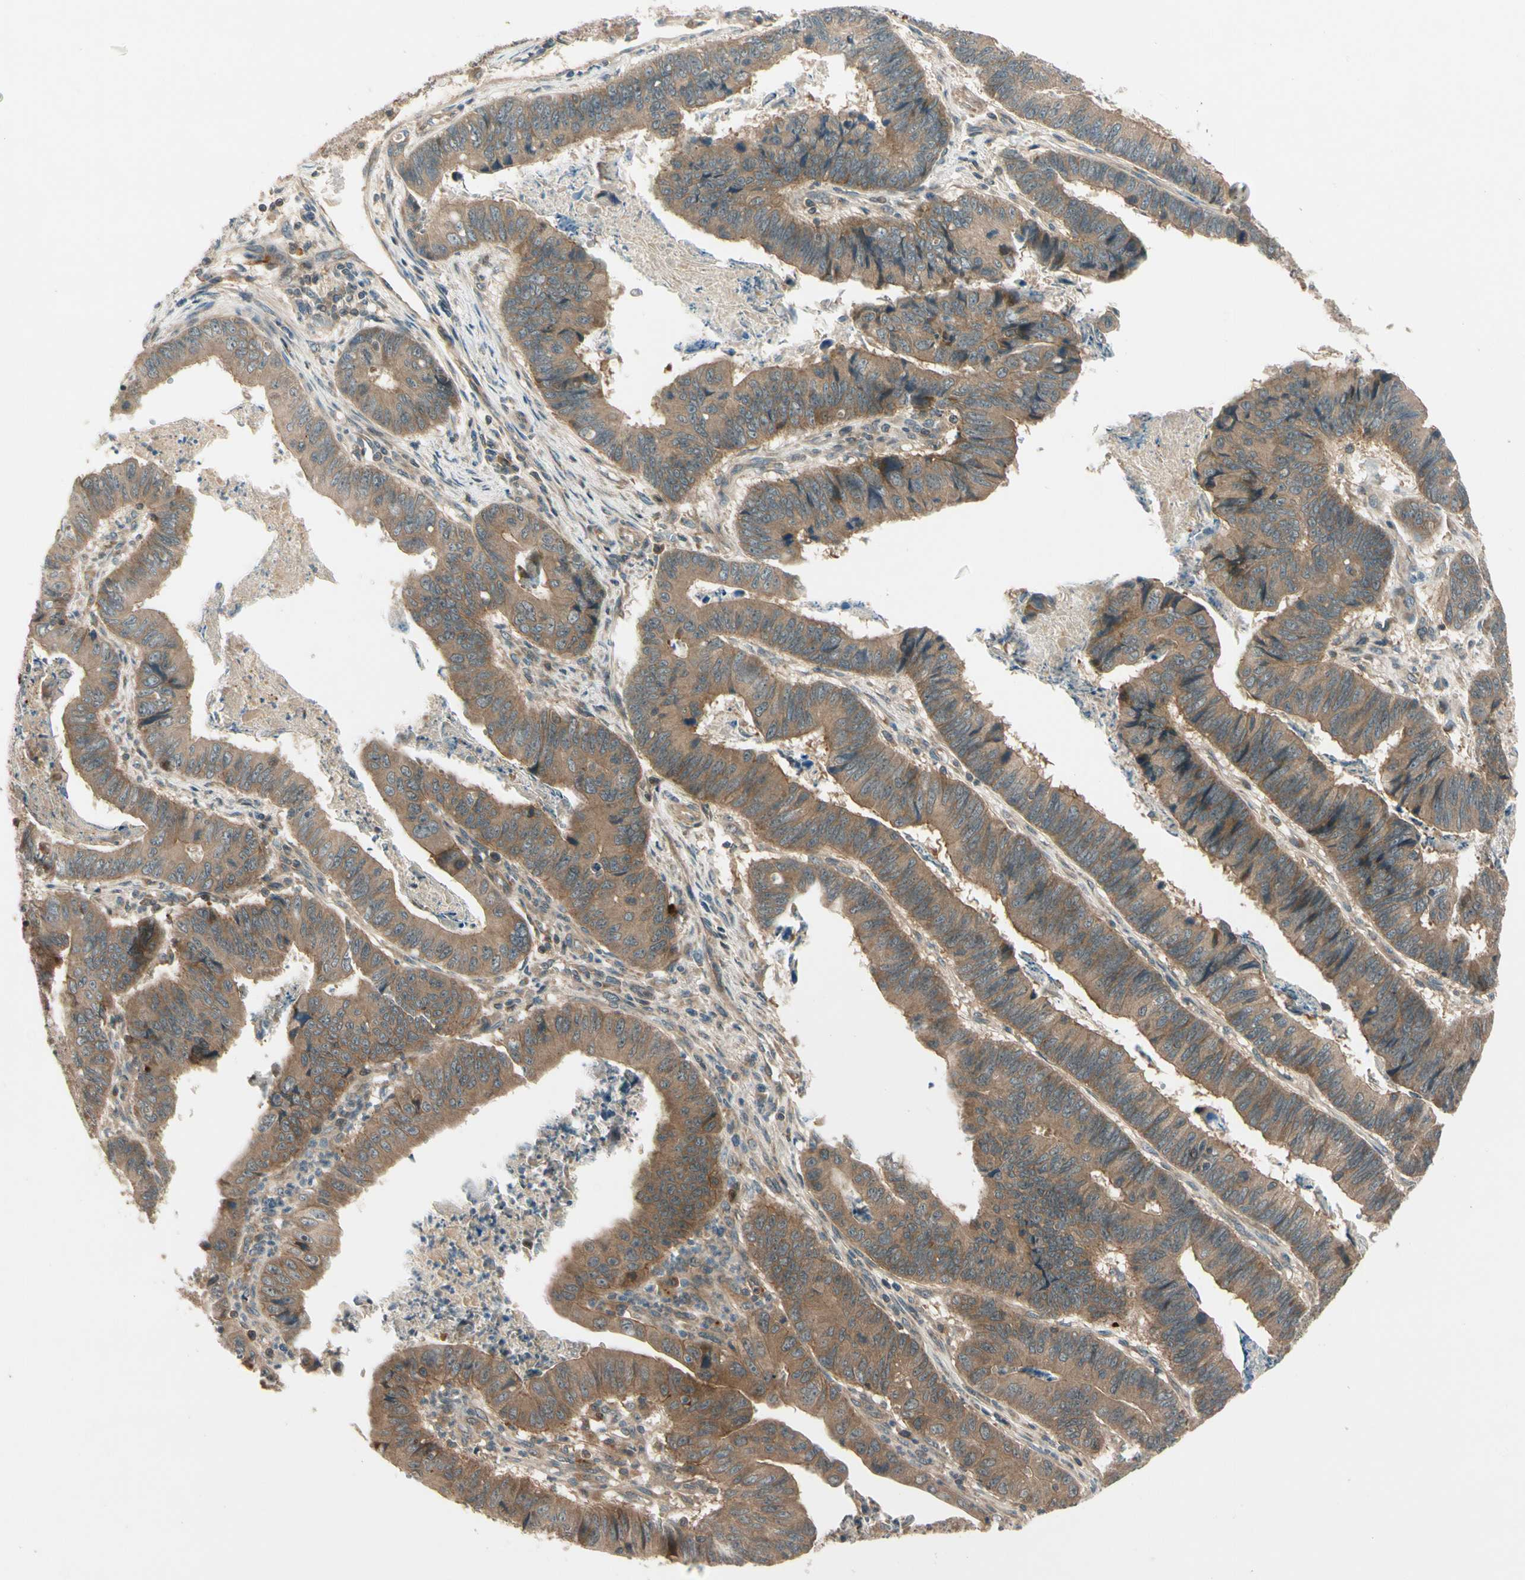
{"staining": {"intensity": "moderate", "quantity": ">75%", "location": "cytoplasmic/membranous"}, "tissue": "stomach cancer", "cell_type": "Tumor cells", "image_type": "cancer", "snomed": [{"axis": "morphology", "description": "Adenocarcinoma, NOS"}, {"axis": "topography", "description": "Stomach, lower"}], "caption": "A high-resolution histopathology image shows immunohistochemistry (IHC) staining of adenocarcinoma (stomach), which shows moderate cytoplasmic/membranous staining in approximately >75% of tumor cells.", "gene": "ACVR1C", "patient": {"sex": "male", "age": 77}}